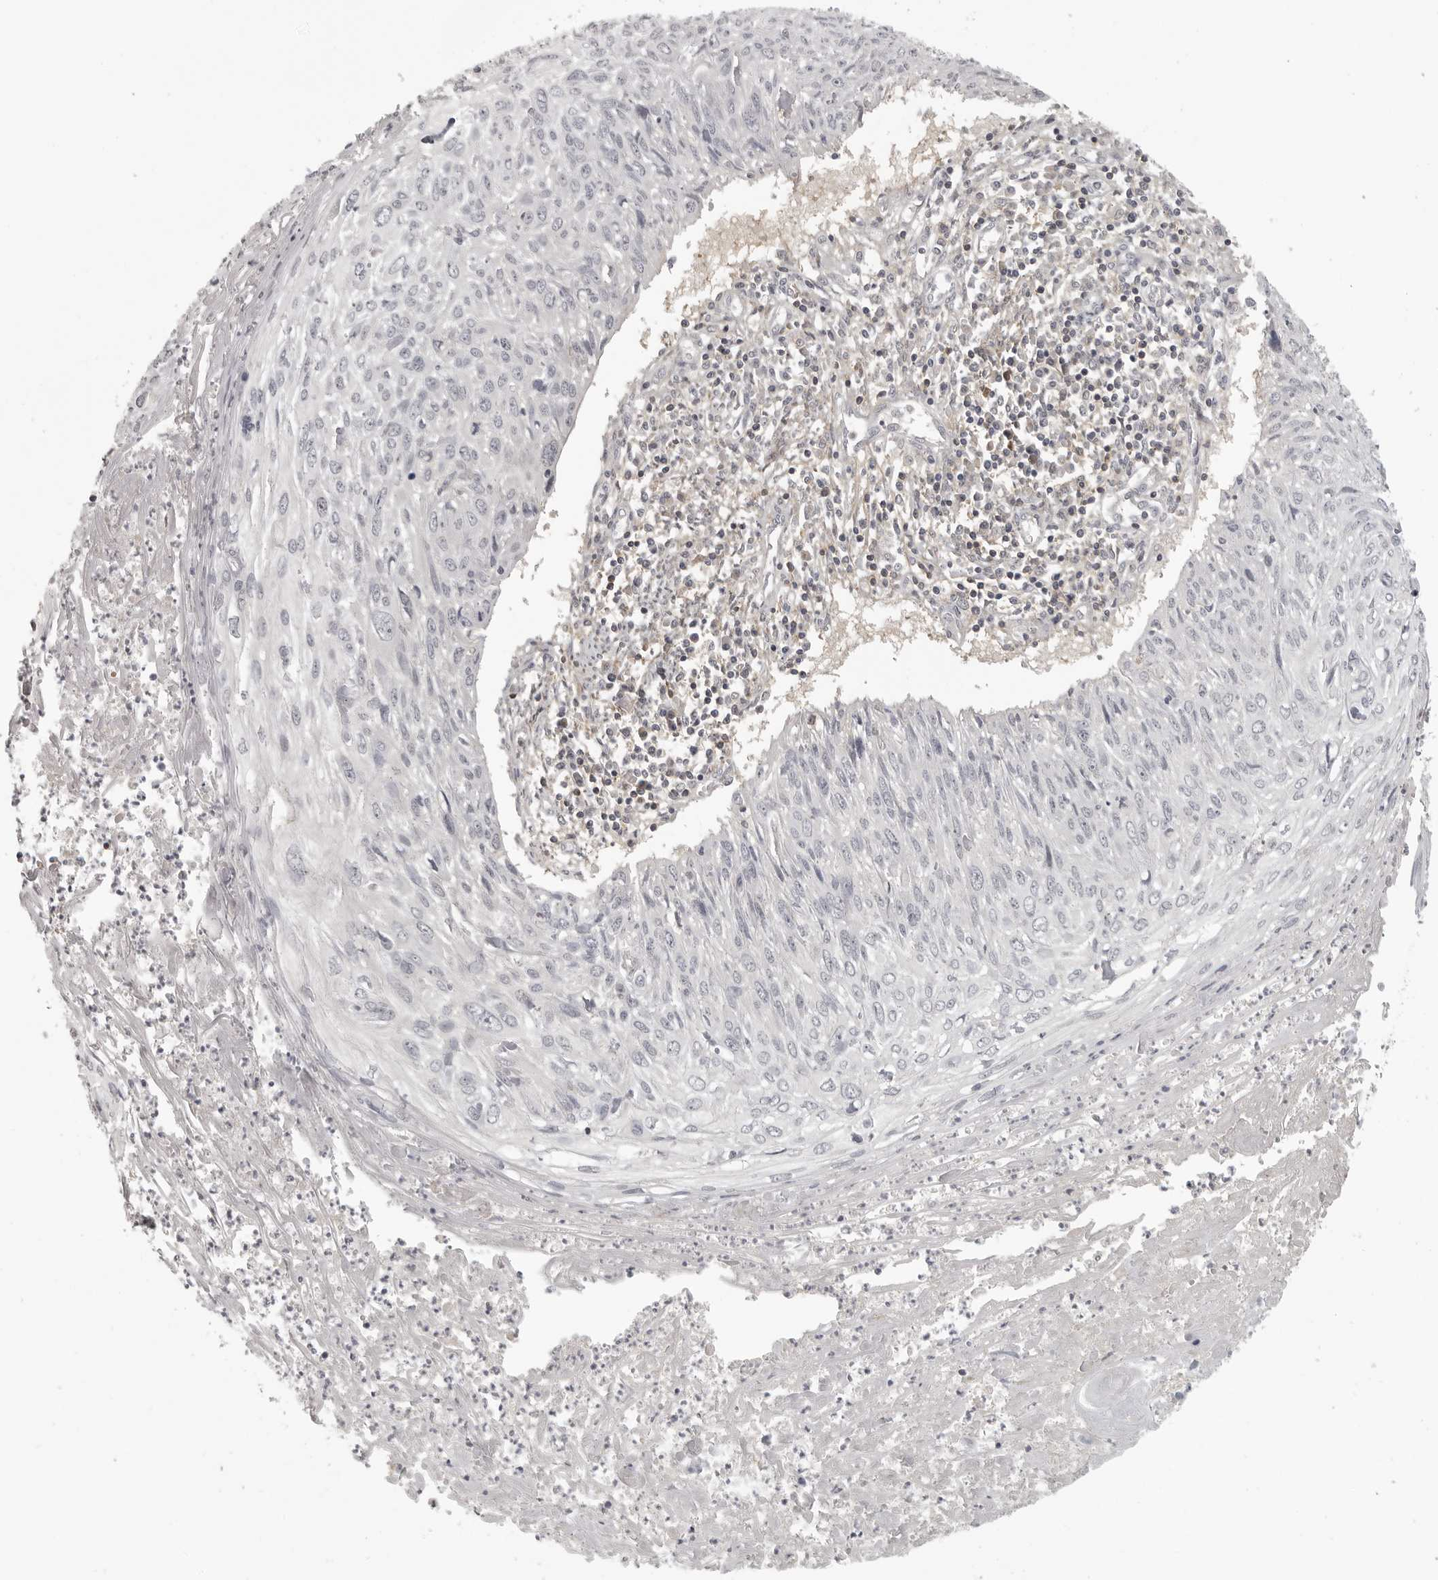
{"staining": {"intensity": "negative", "quantity": "none", "location": "none"}, "tissue": "cervical cancer", "cell_type": "Tumor cells", "image_type": "cancer", "snomed": [{"axis": "morphology", "description": "Squamous cell carcinoma, NOS"}, {"axis": "topography", "description": "Cervix"}], "caption": "Immunohistochemistry (IHC) of human squamous cell carcinoma (cervical) shows no staining in tumor cells.", "gene": "UROD", "patient": {"sex": "female", "age": 51}}